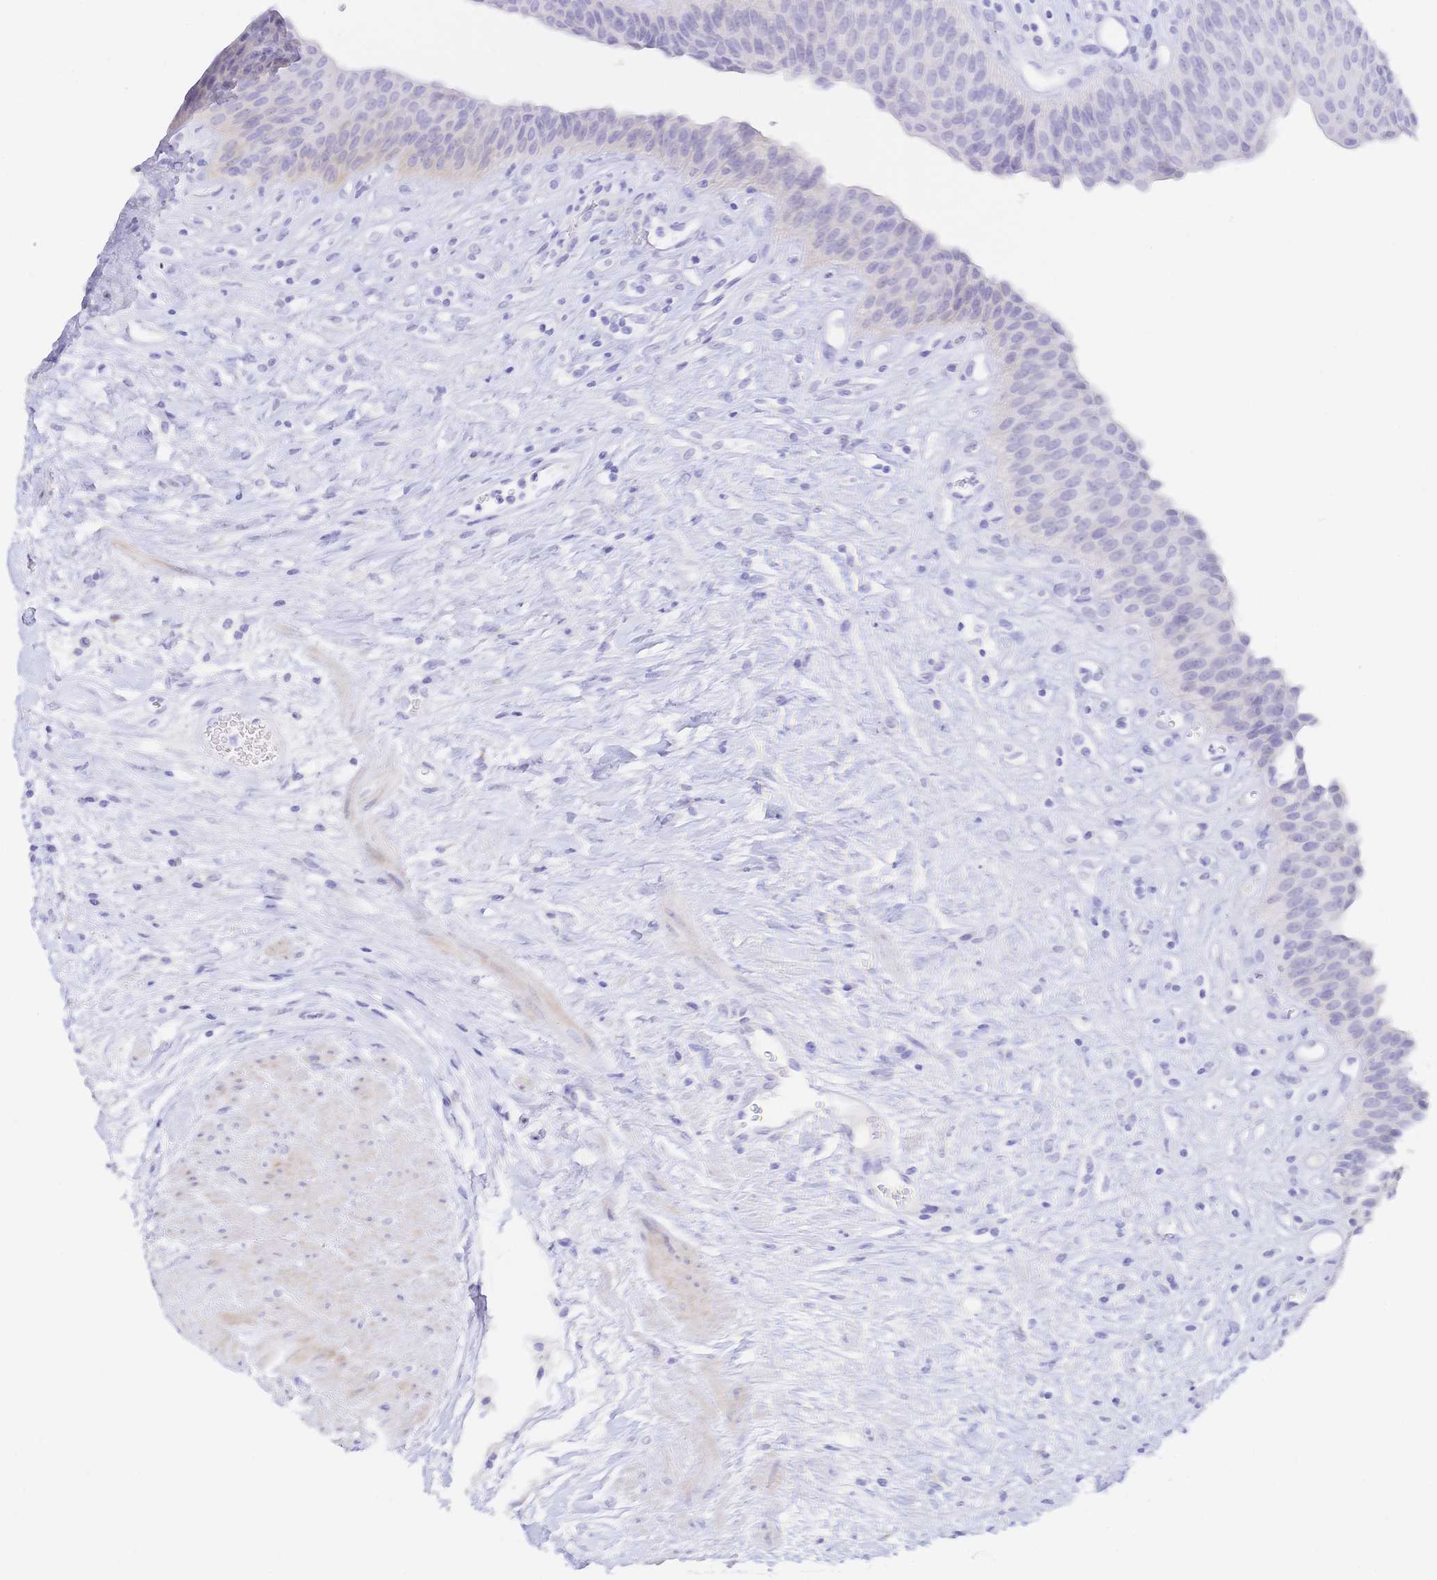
{"staining": {"intensity": "negative", "quantity": "none", "location": "none"}, "tissue": "urinary bladder", "cell_type": "Urothelial cells", "image_type": "normal", "snomed": [{"axis": "morphology", "description": "Normal tissue, NOS"}, {"axis": "topography", "description": "Urinary bladder"}], "caption": "There is no significant expression in urothelial cells of urinary bladder. Brightfield microscopy of immunohistochemistry (IHC) stained with DAB (3,3'-diaminobenzidine) (brown) and hematoxylin (blue), captured at high magnification.", "gene": "KCNH6", "patient": {"sex": "female", "age": 56}}